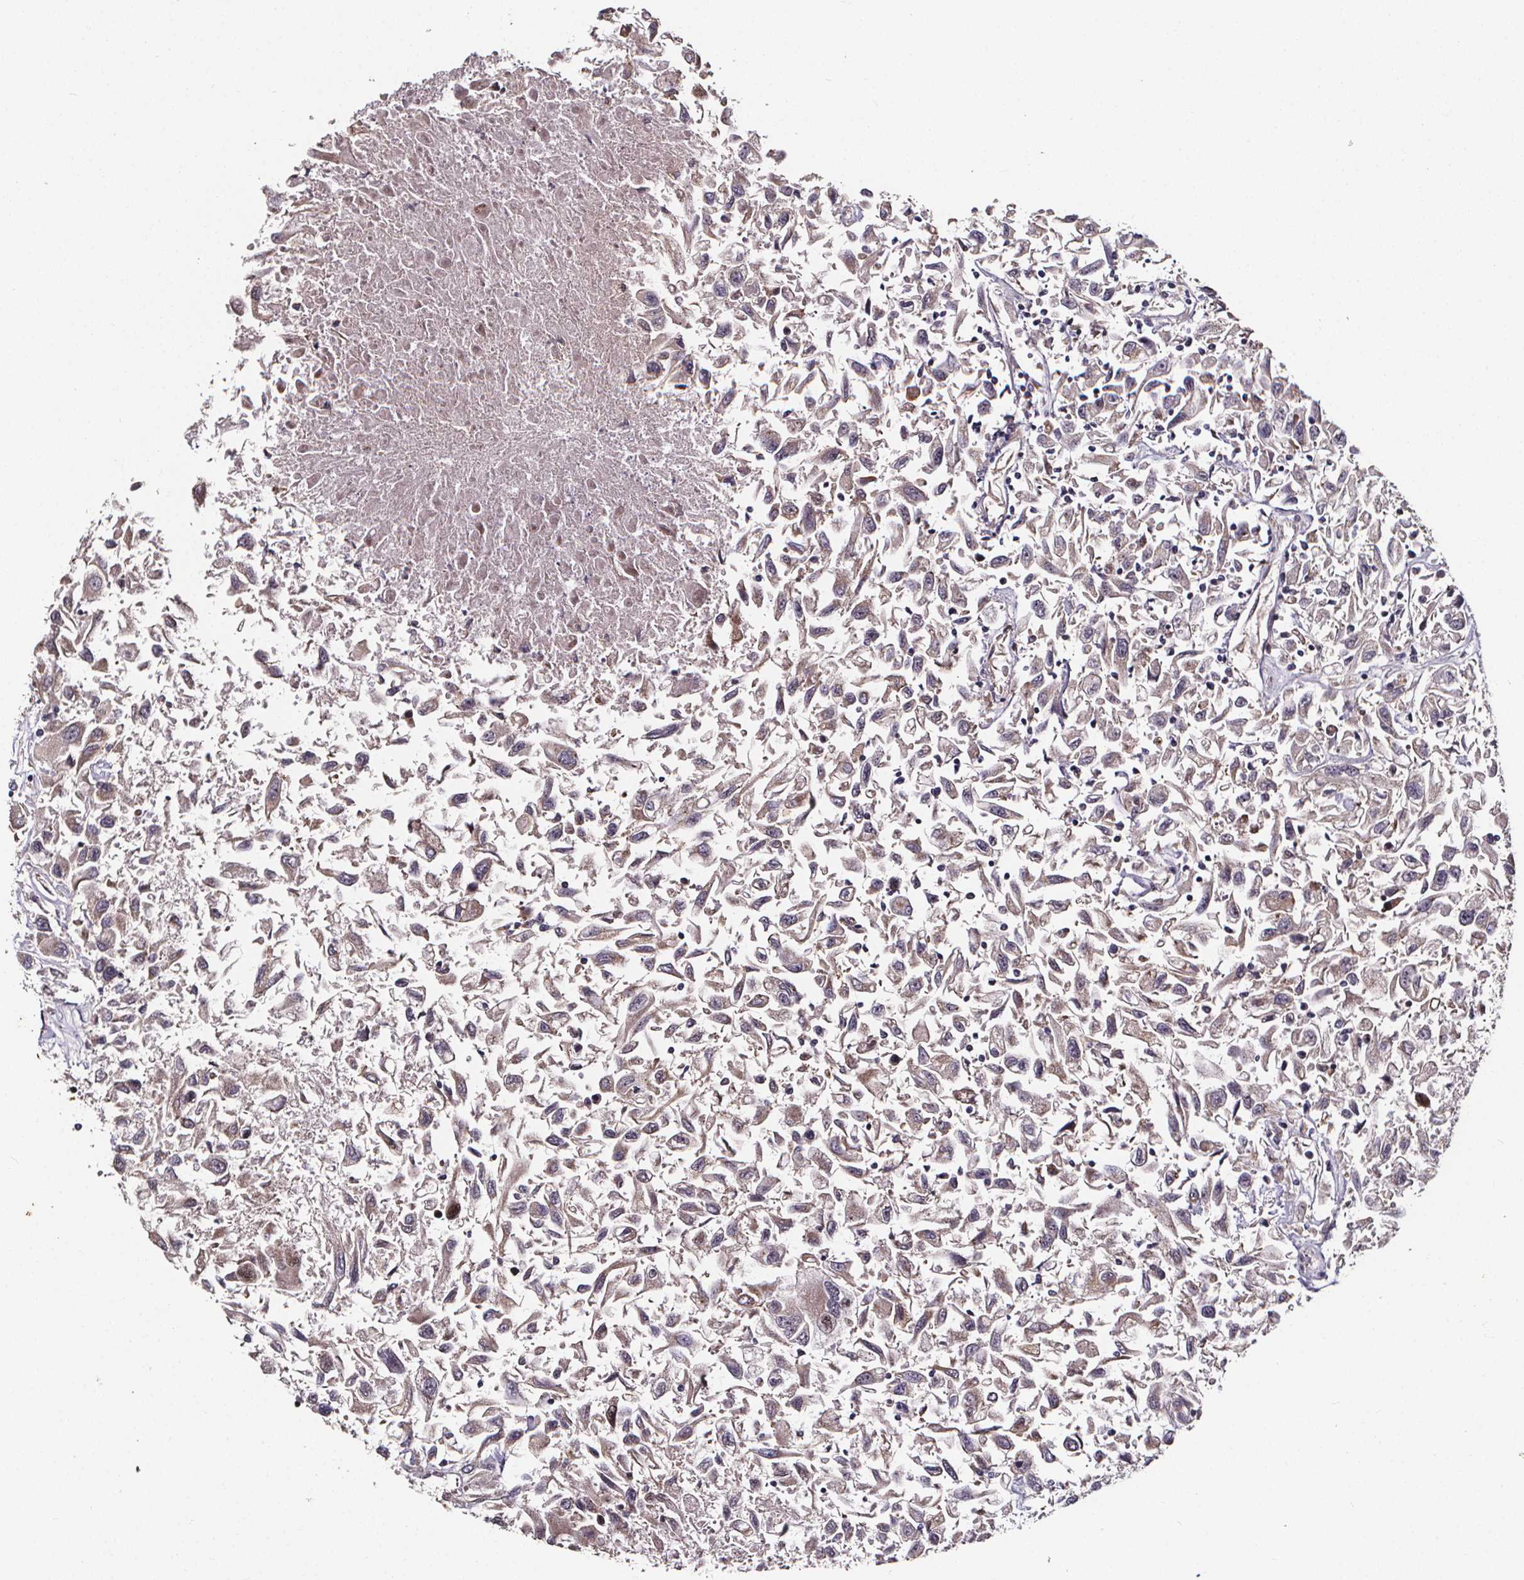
{"staining": {"intensity": "negative", "quantity": "none", "location": "none"}, "tissue": "renal cancer", "cell_type": "Tumor cells", "image_type": "cancer", "snomed": [{"axis": "morphology", "description": "Adenocarcinoma, NOS"}, {"axis": "topography", "description": "Kidney"}], "caption": "Tumor cells show no significant positivity in renal adenocarcinoma.", "gene": "DDIT3", "patient": {"sex": "female", "age": 76}}